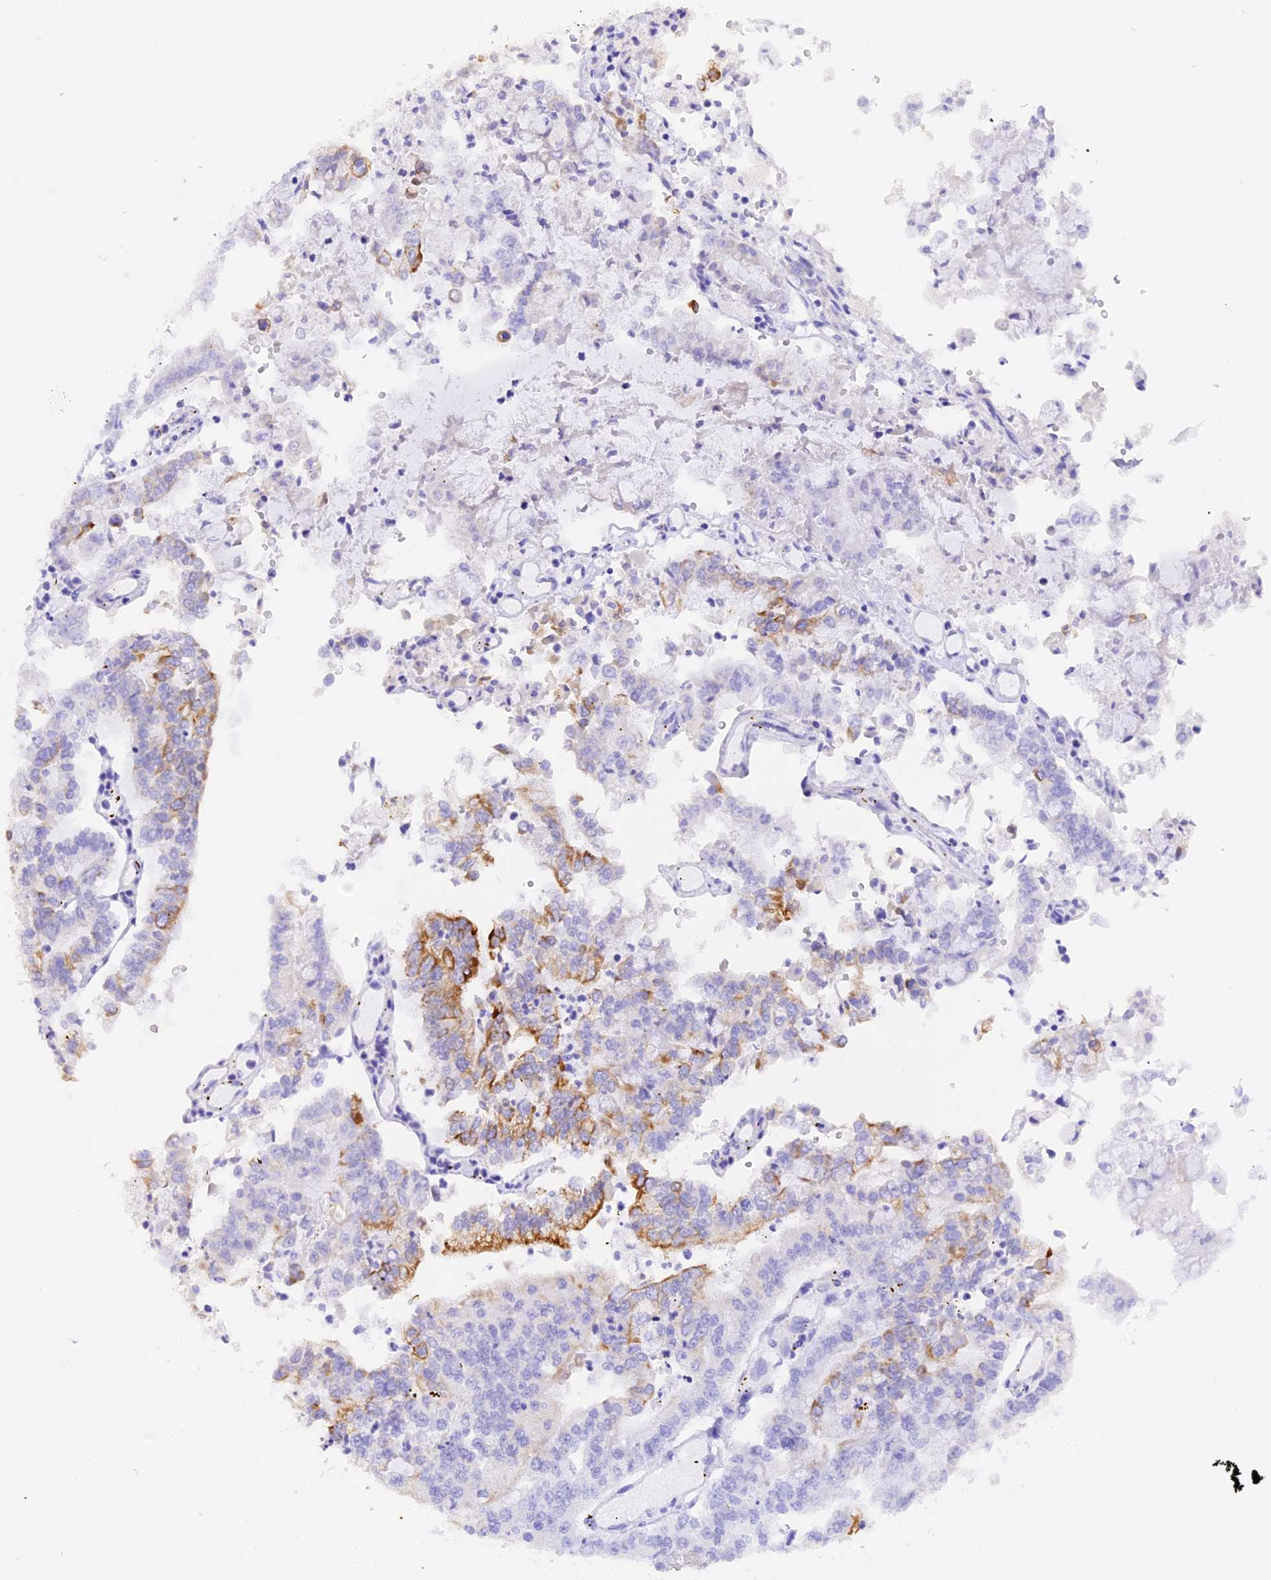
{"staining": {"intensity": "moderate", "quantity": "<25%", "location": "cytoplasmic/membranous"}, "tissue": "stomach cancer", "cell_type": "Tumor cells", "image_type": "cancer", "snomed": [{"axis": "morphology", "description": "Adenocarcinoma, NOS"}, {"axis": "topography", "description": "Stomach"}], "caption": "Stomach adenocarcinoma stained with a brown dye displays moderate cytoplasmic/membranous positive expression in about <25% of tumor cells.", "gene": "PKIA", "patient": {"sex": "male", "age": 76}}